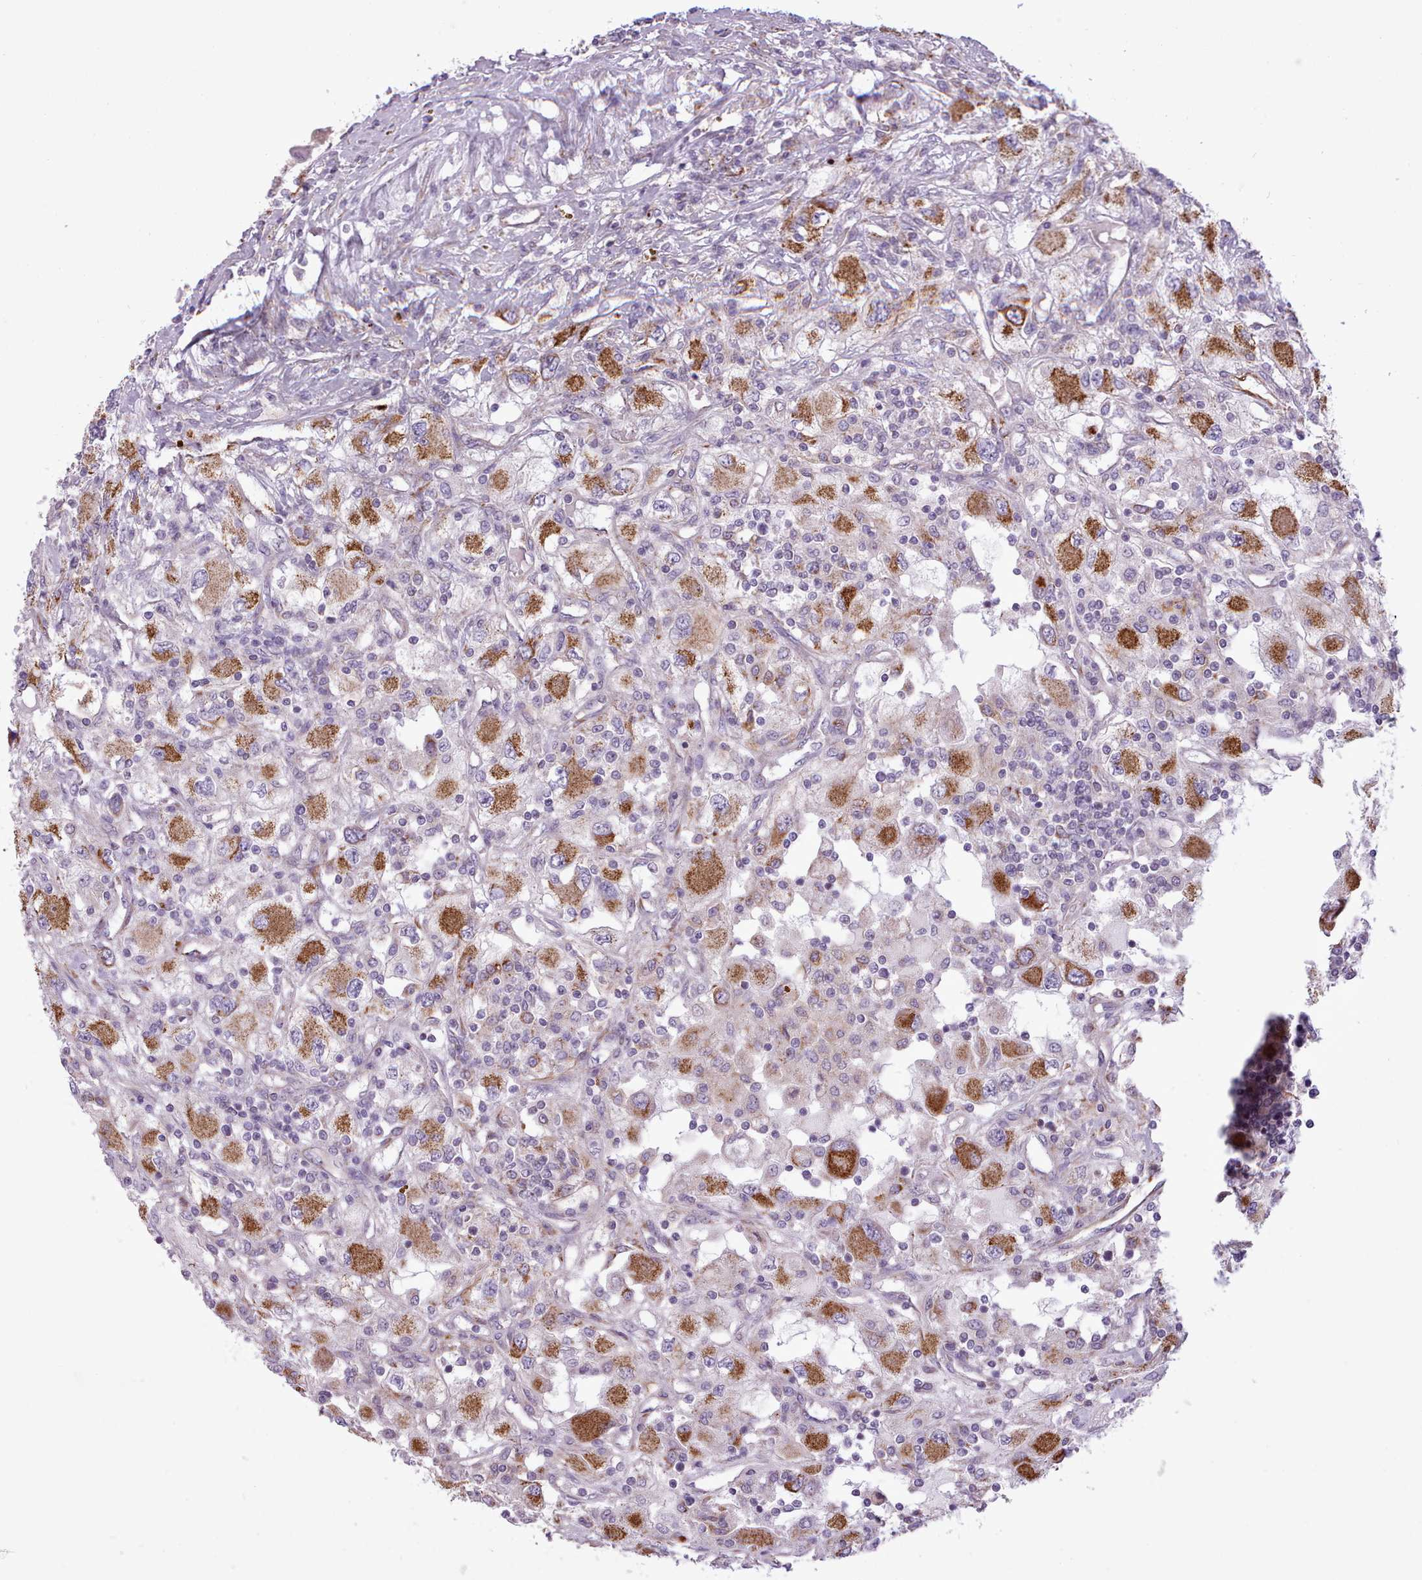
{"staining": {"intensity": "strong", "quantity": "25%-75%", "location": "cytoplasmic/membranous"}, "tissue": "renal cancer", "cell_type": "Tumor cells", "image_type": "cancer", "snomed": [{"axis": "morphology", "description": "Adenocarcinoma, NOS"}, {"axis": "topography", "description": "Kidney"}], "caption": "Renal adenocarcinoma stained with a brown dye displays strong cytoplasmic/membranous positive expression in approximately 25%-75% of tumor cells.", "gene": "AVL9", "patient": {"sex": "female", "age": 67}}